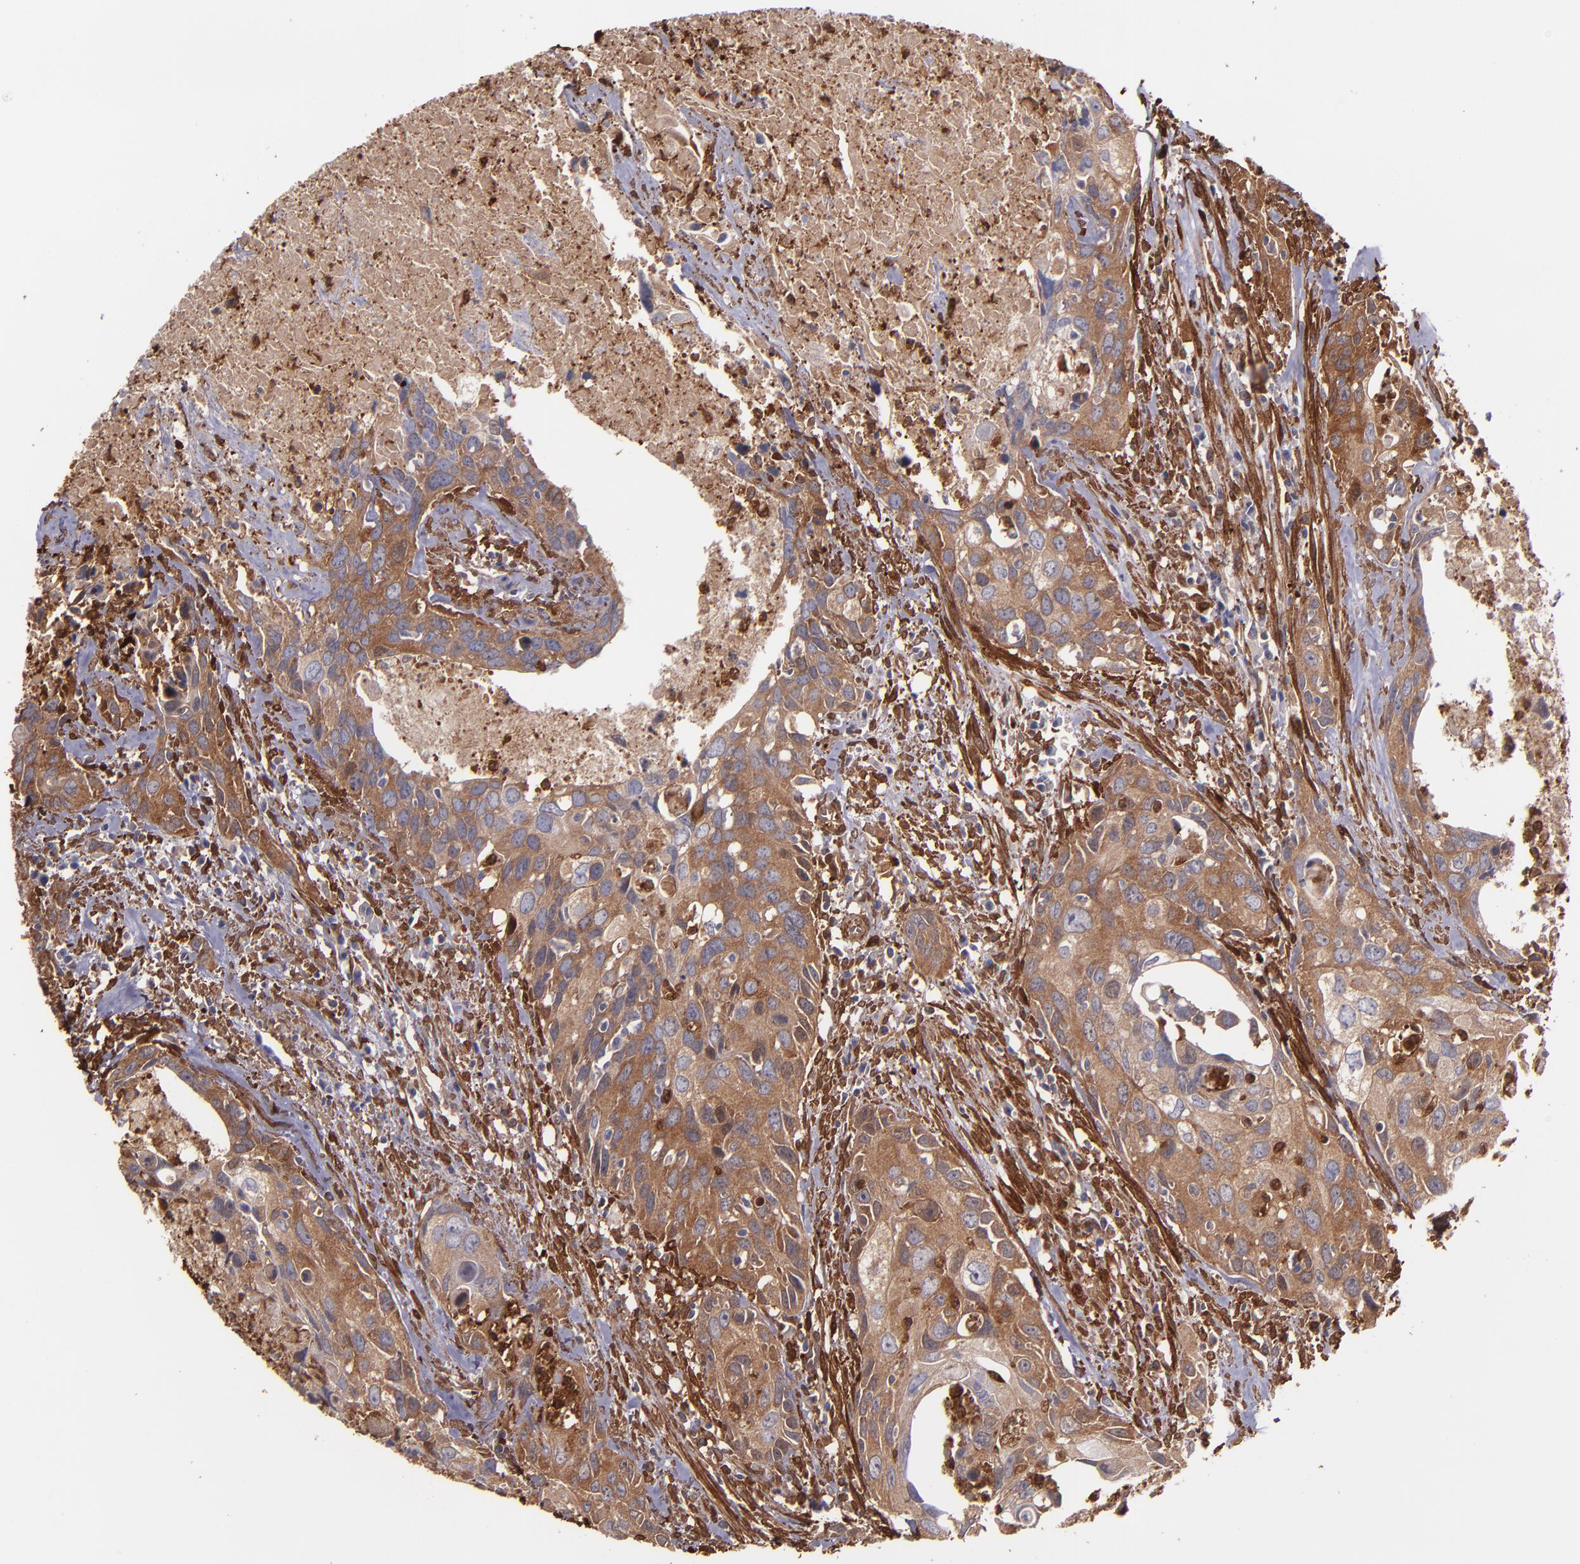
{"staining": {"intensity": "moderate", "quantity": ">75%", "location": "cytoplasmic/membranous"}, "tissue": "urothelial cancer", "cell_type": "Tumor cells", "image_type": "cancer", "snomed": [{"axis": "morphology", "description": "Urothelial carcinoma, High grade"}, {"axis": "topography", "description": "Urinary bladder"}], "caption": "An immunohistochemistry (IHC) photomicrograph of neoplastic tissue is shown. Protein staining in brown labels moderate cytoplasmic/membranous positivity in high-grade urothelial carcinoma within tumor cells.", "gene": "VCL", "patient": {"sex": "male", "age": 71}}